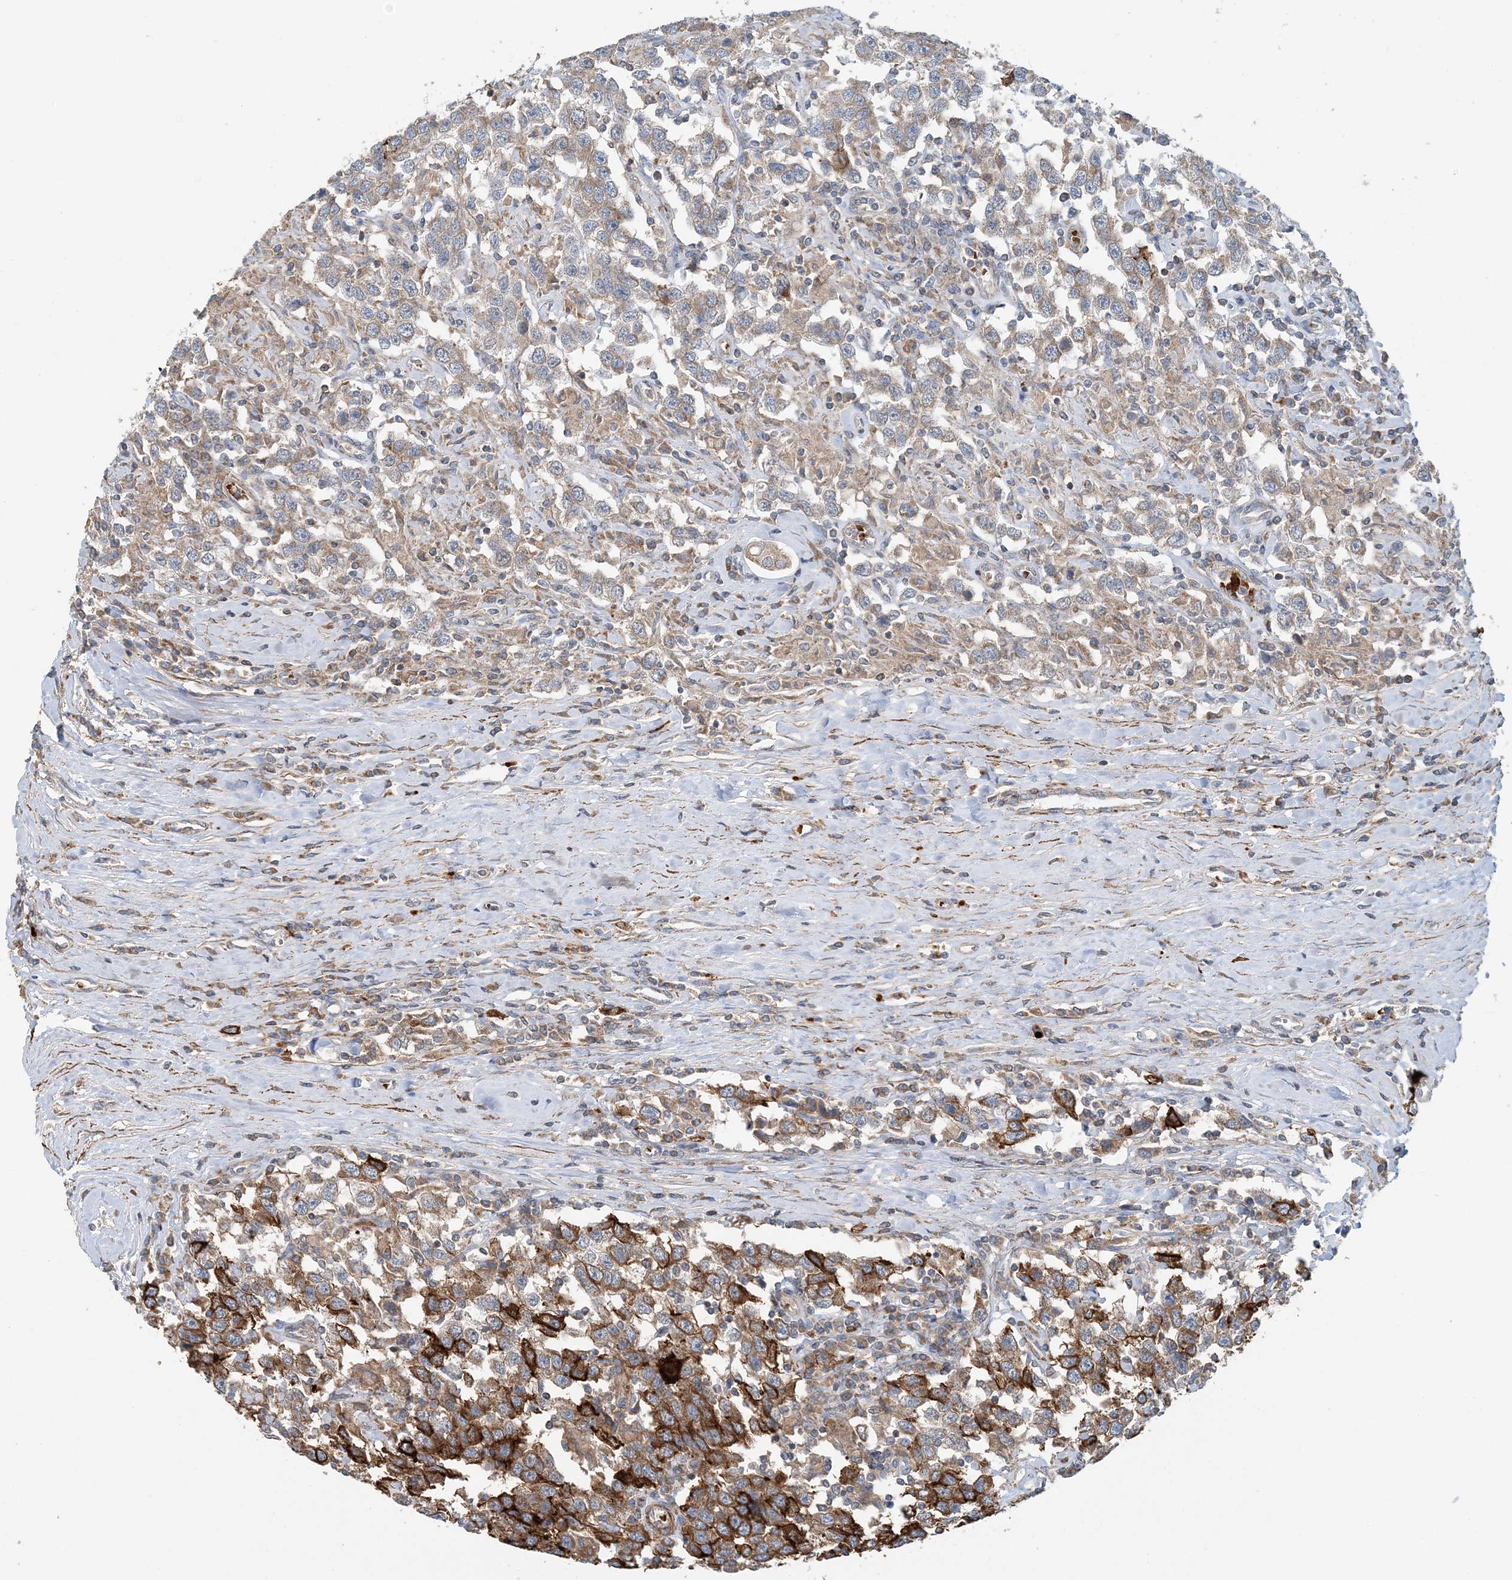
{"staining": {"intensity": "moderate", "quantity": "25%-75%", "location": "cytoplasmic/membranous"}, "tissue": "testis cancer", "cell_type": "Tumor cells", "image_type": "cancer", "snomed": [{"axis": "morphology", "description": "Seminoma, NOS"}, {"axis": "topography", "description": "Testis"}], "caption": "Immunohistochemistry of testis cancer exhibits medium levels of moderate cytoplasmic/membranous positivity in approximately 25%-75% of tumor cells.", "gene": "TTI1", "patient": {"sex": "male", "age": 41}}